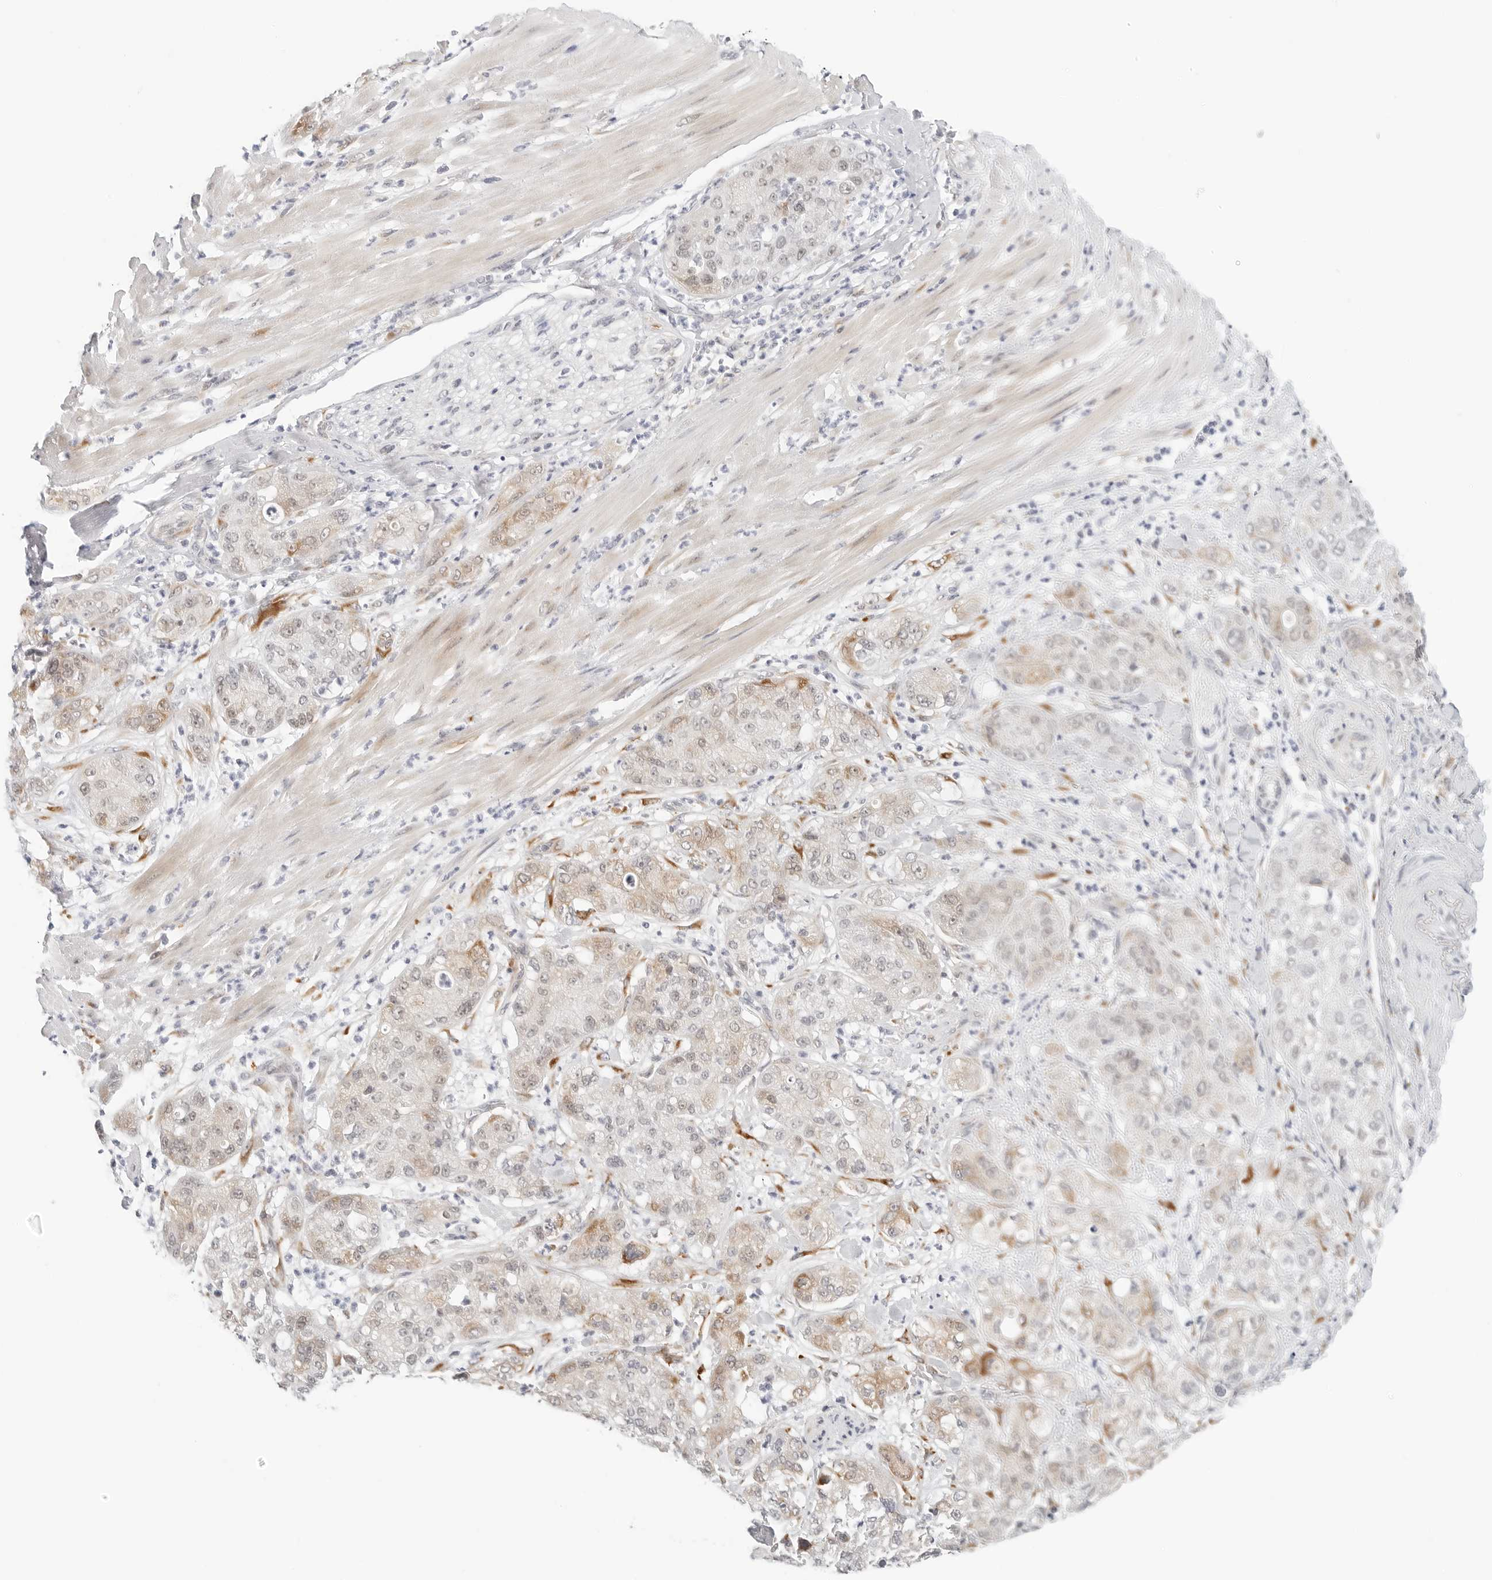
{"staining": {"intensity": "moderate", "quantity": "<25%", "location": "cytoplasmic/membranous"}, "tissue": "pancreatic cancer", "cell_type": "Tumor cells", "image_type": "cancer", "snomed": [{"axis": "morphology", "description": "Adenocarcinoma, NOS"}, {"axis": "topography", "description": "Pancreas"}], "caption": "Moderate cytoplasmic/membranous staining for a protein is identified in about <25% of tumor cells of pancreatic adenocarcinoma using immunohistochemistry (IHC).", "gene": "TSEN2", "patient": {"sex": "female", "age": 78}}